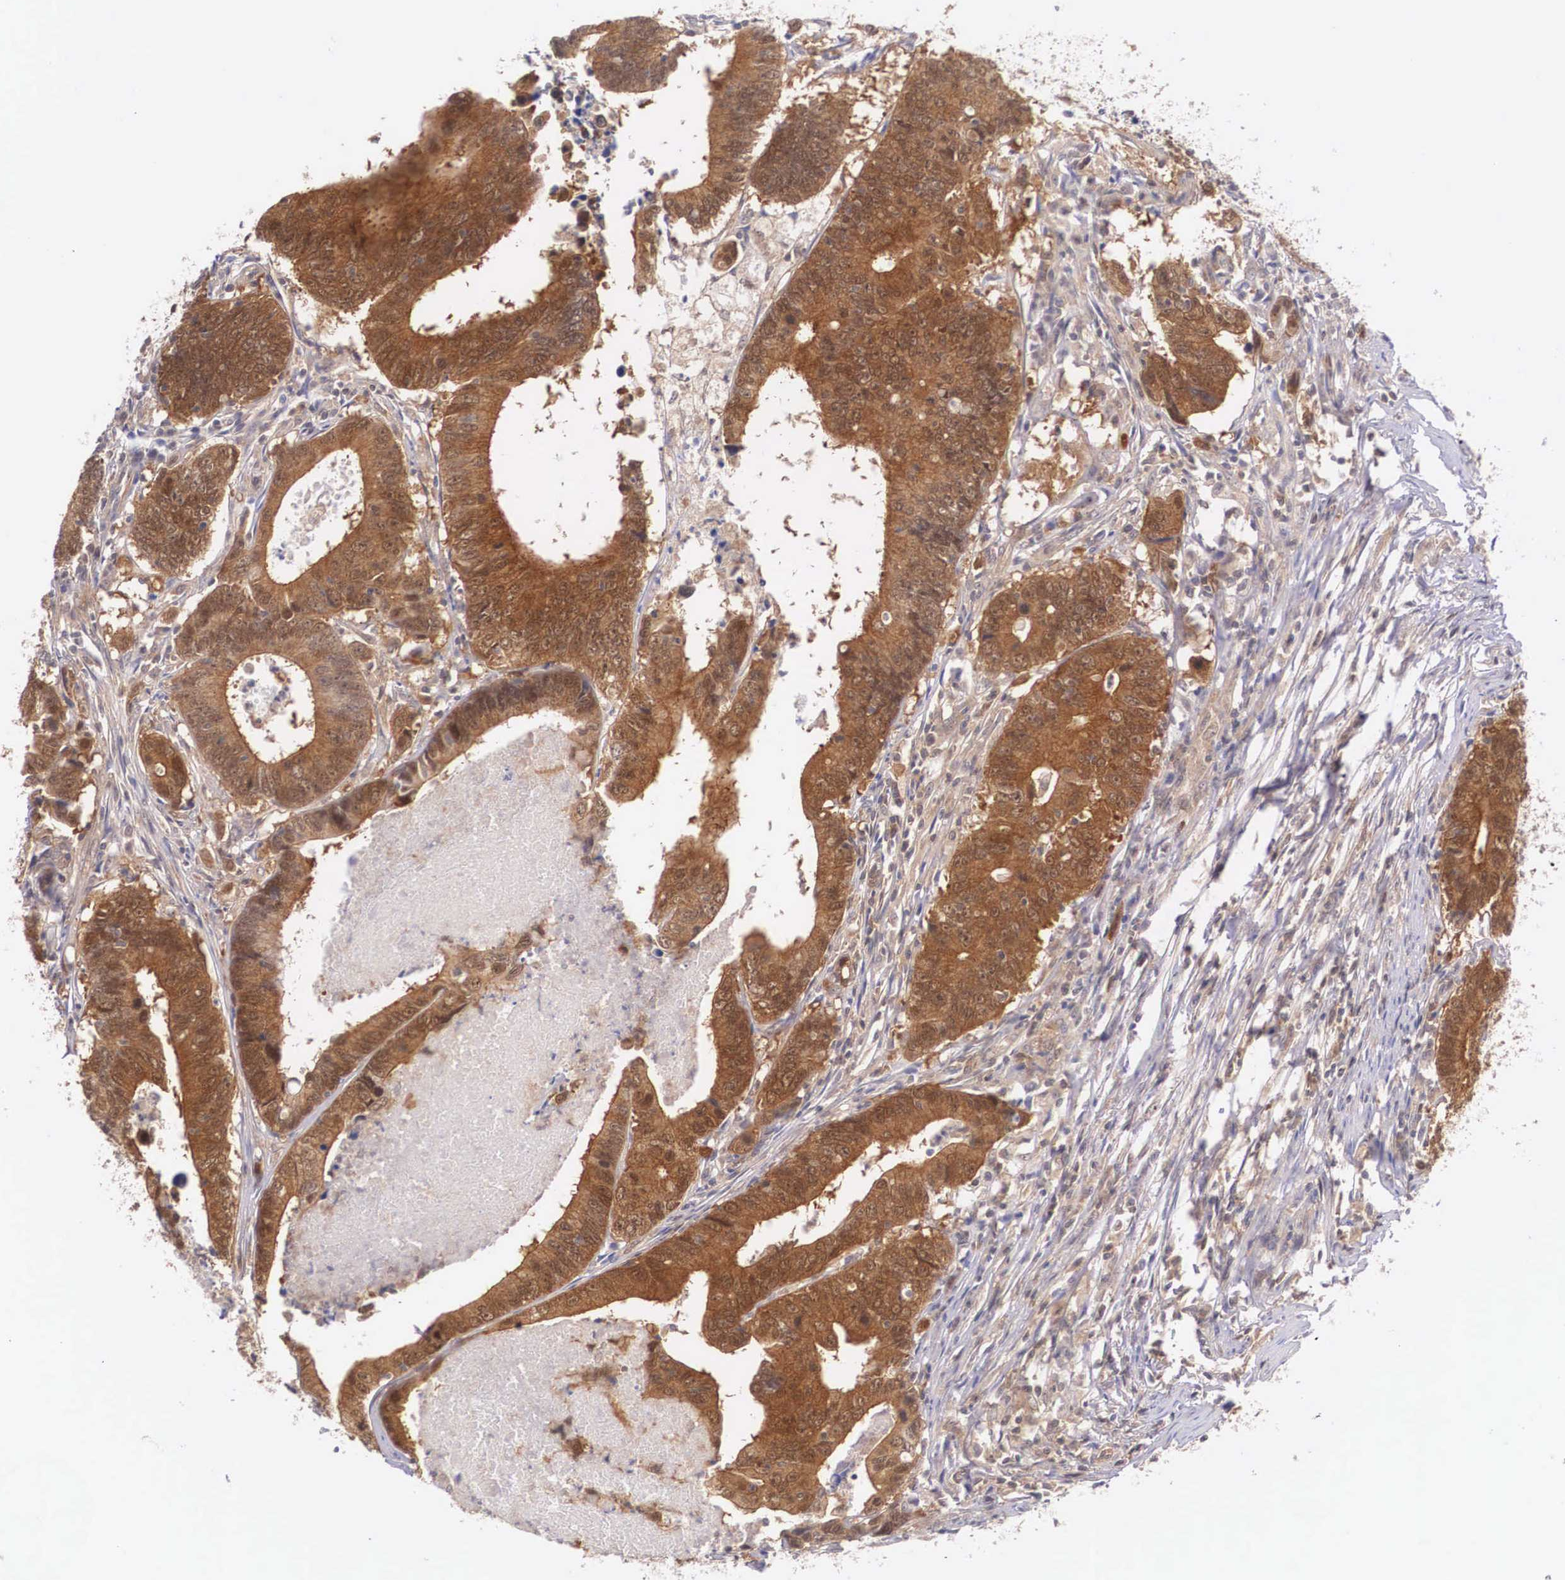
{"staining": {"intensity": "strong", "quantity": ">75%", "location": "cytoplasmic/membranous"}, "tissue": "colorectal cancer", "cell_type": "Tumor cells", "image_type": "cancer", "snomed": [{"axis": "morphology", "description": "Adenocarcinoma, NOS"}, {"axis": "topography", "description": "Colon"}], "caption": "The immunohistochemical stain highlights strong cytoplasmic/membranous staining in tumor cells of colorectal adenocarcinoma tissue.", "gene": "IGBP1", "patient": {"sex": "female", "age": 78}}